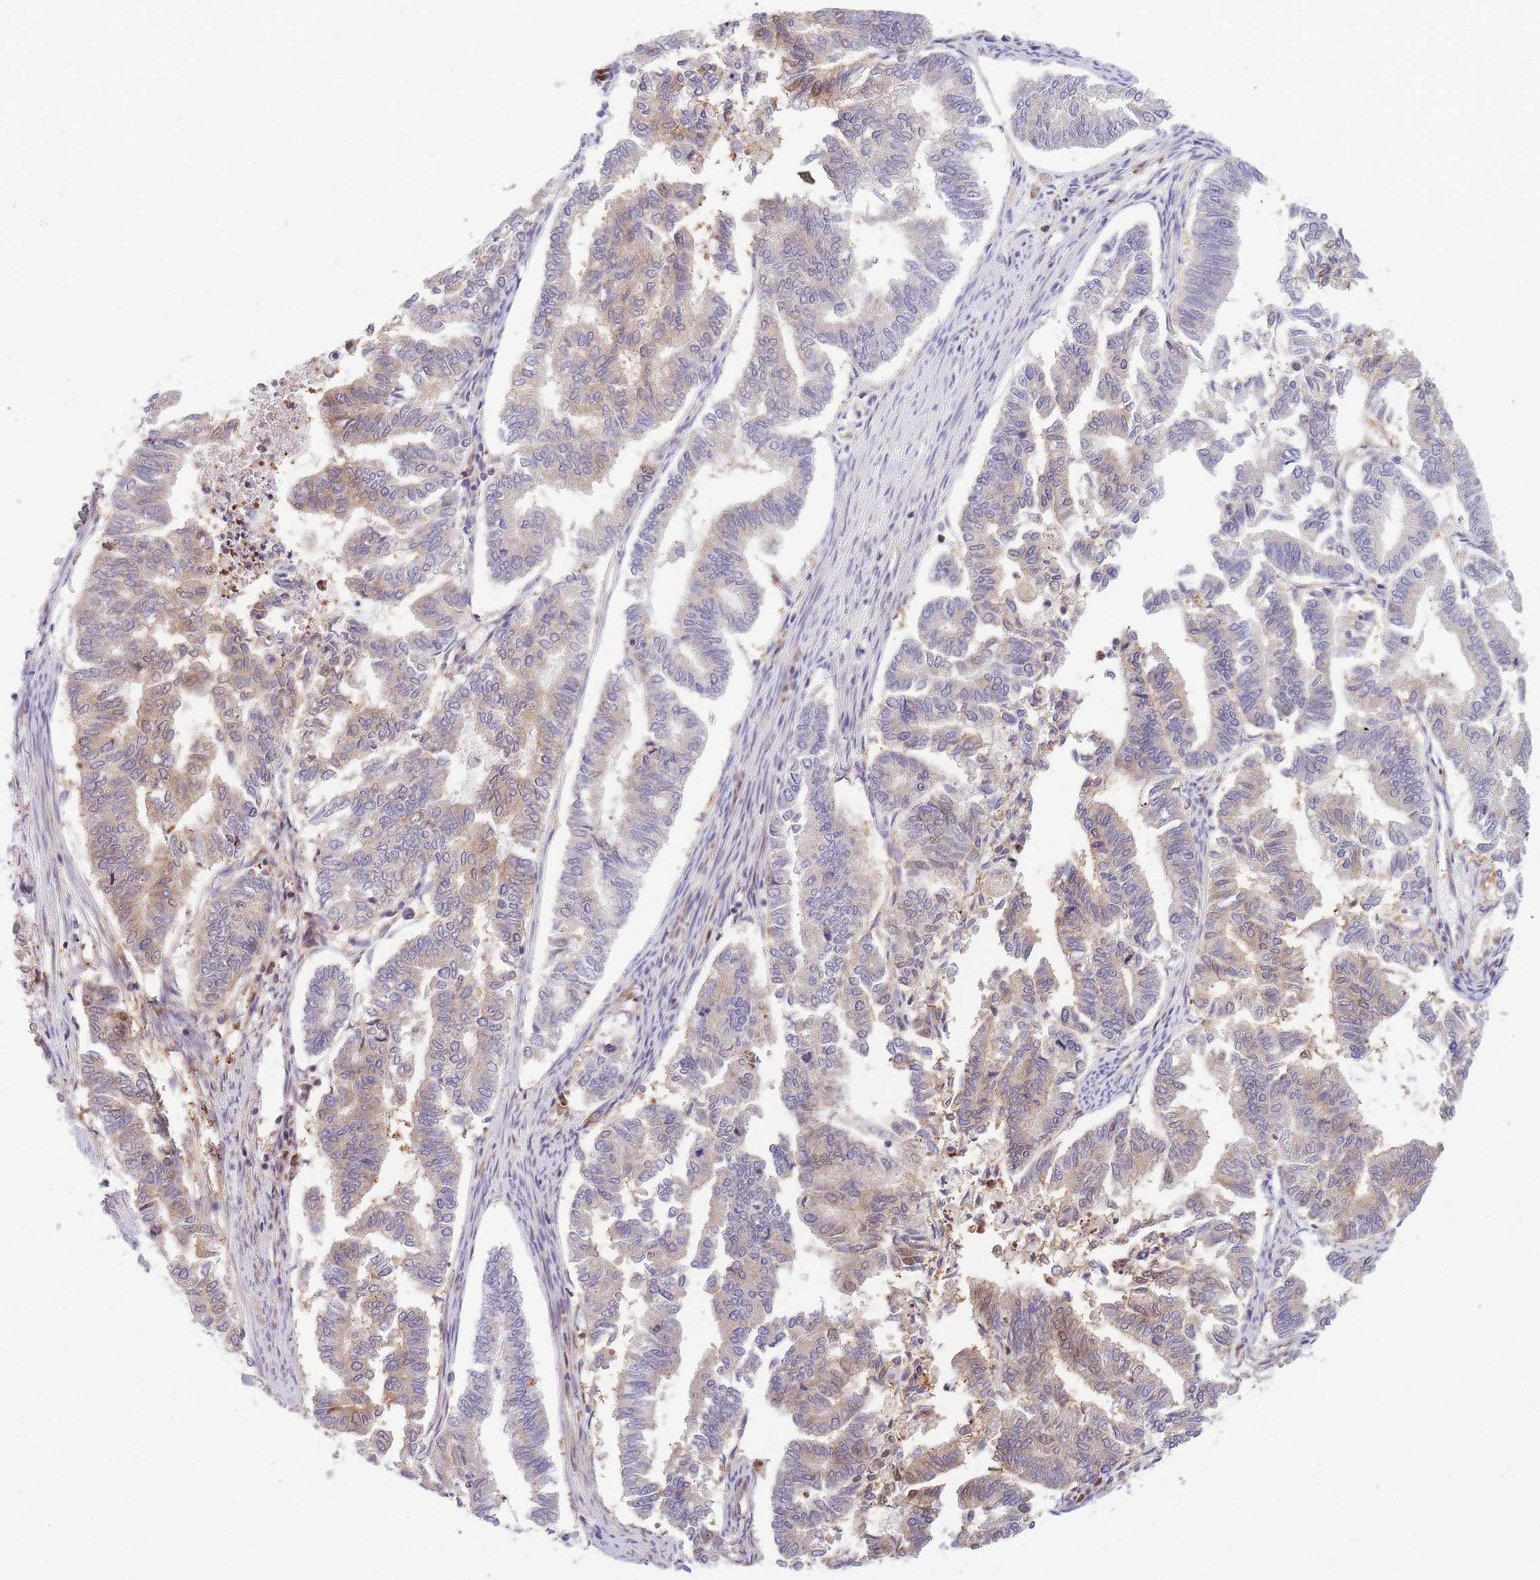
{"staining": {"intensity": "weak", "quantity": "25%-75%", "location": "cytoplasmic/membranous,nuclear"}, "tissue": "endometrial cancer", "cell_type": "Tumor cells", "image_type": "cancer", "snomed": [{"axis": "morphology", "description": "Adenocarcinoma, NOS"}, {"axis": "topography", "description": "Endometrium"}], "caption": "Immunohistochemical staining of endometrial adenocarcinoma reveals weak cytoplasmic/membranous and nuclear protein staining in approximately 25%-75% of tumor cells.", "gene": "CRACD", "patient": {"sex": "female", "age": 79}}